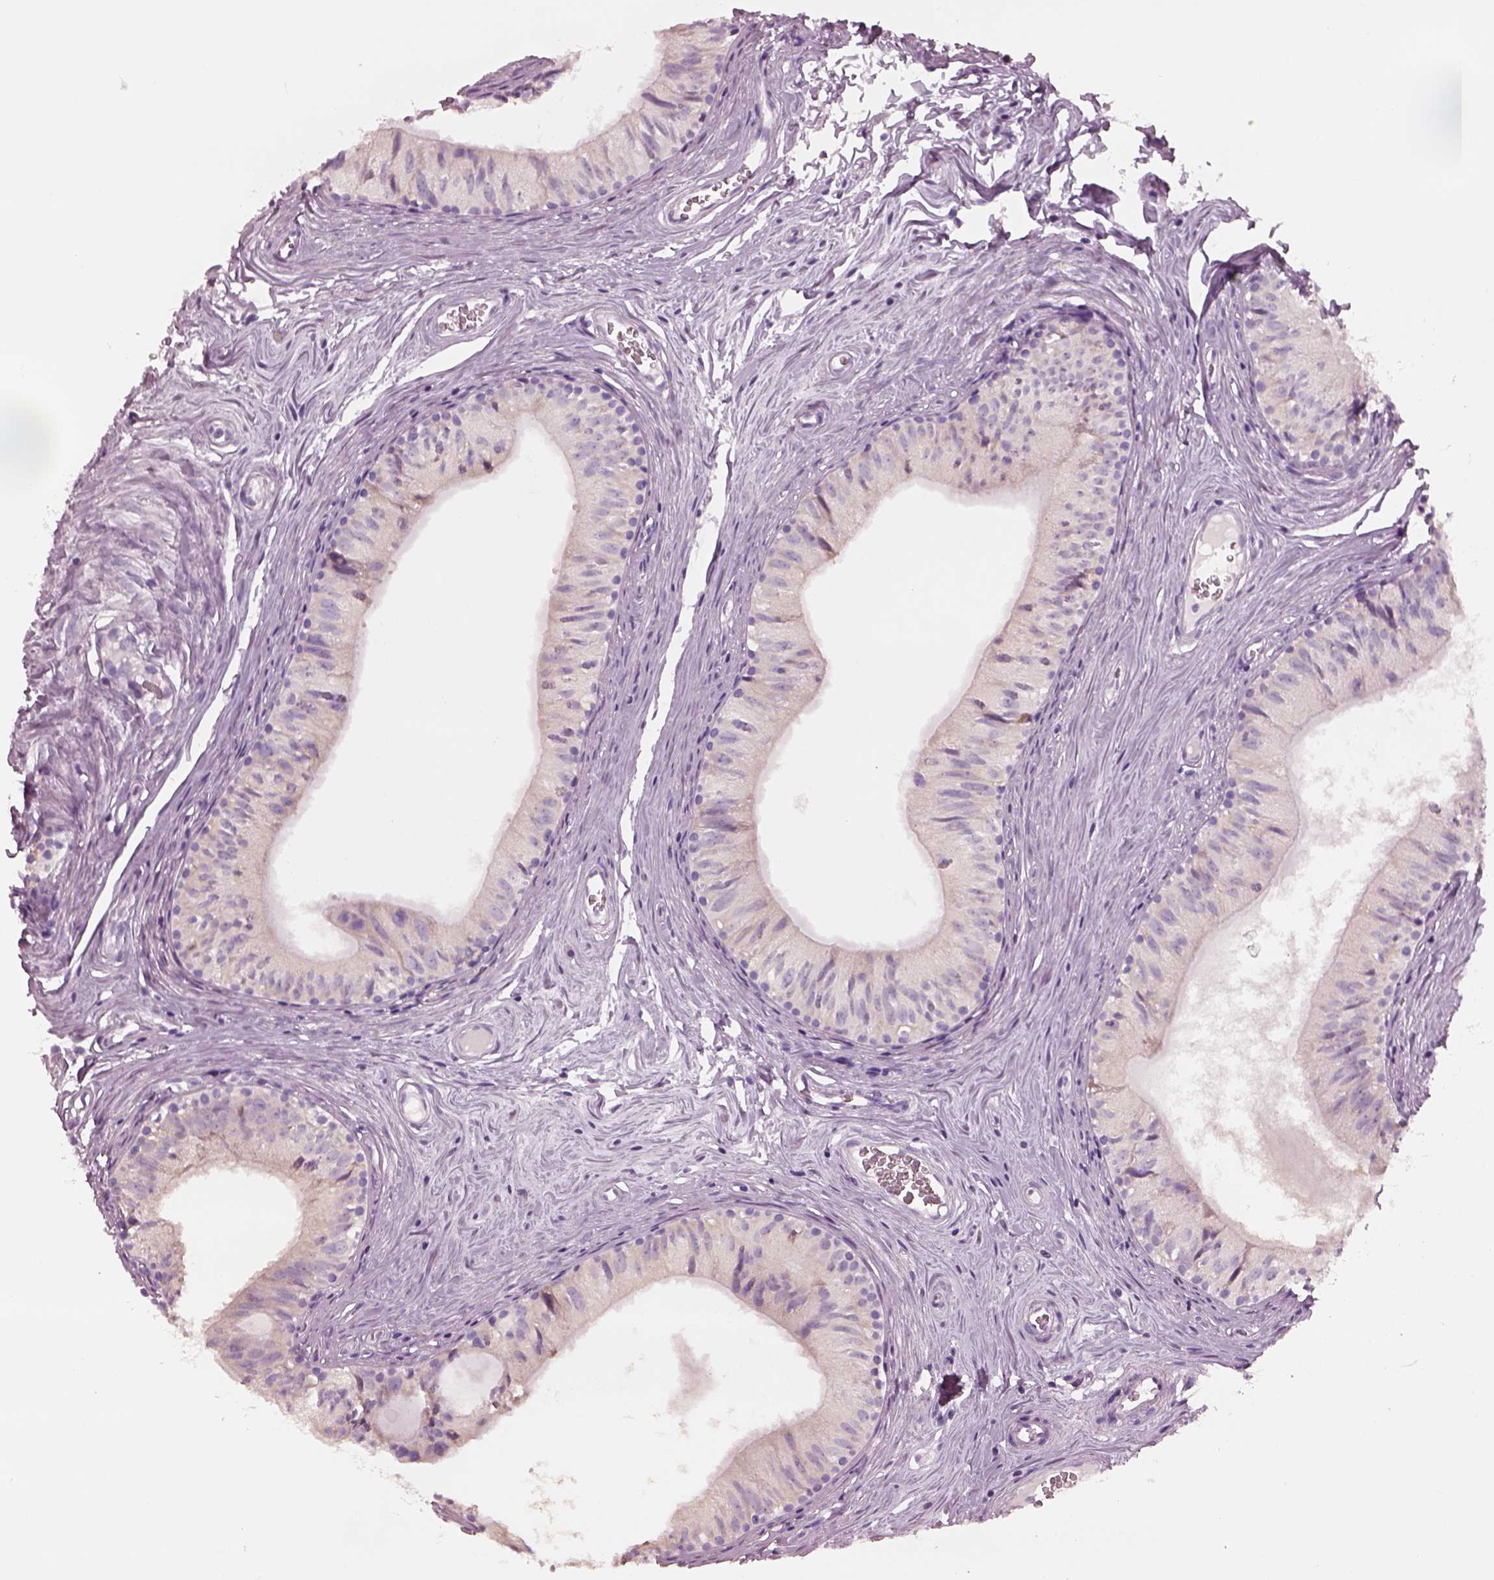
{"staining": {"intensity": "negative", "quantity": "none", "location": "none"}, "tissue": "epididymis", "cell_type": "Glandular cells", "image_type": "normal", "snomed": [{"axis": "morphology", "description": "Normal tissue, NOS"}, {"axis": "topography", "description": "Epididymis"}], "caption": "Immunohistochemical staining of benign epididymis reveals no significant positivity in glandular cells. (Immunohistochemistry (ihc), brightfield microscopy, high magnification).", "gene": "PNOC", "patient": {"sex": "male", "age": 52}}